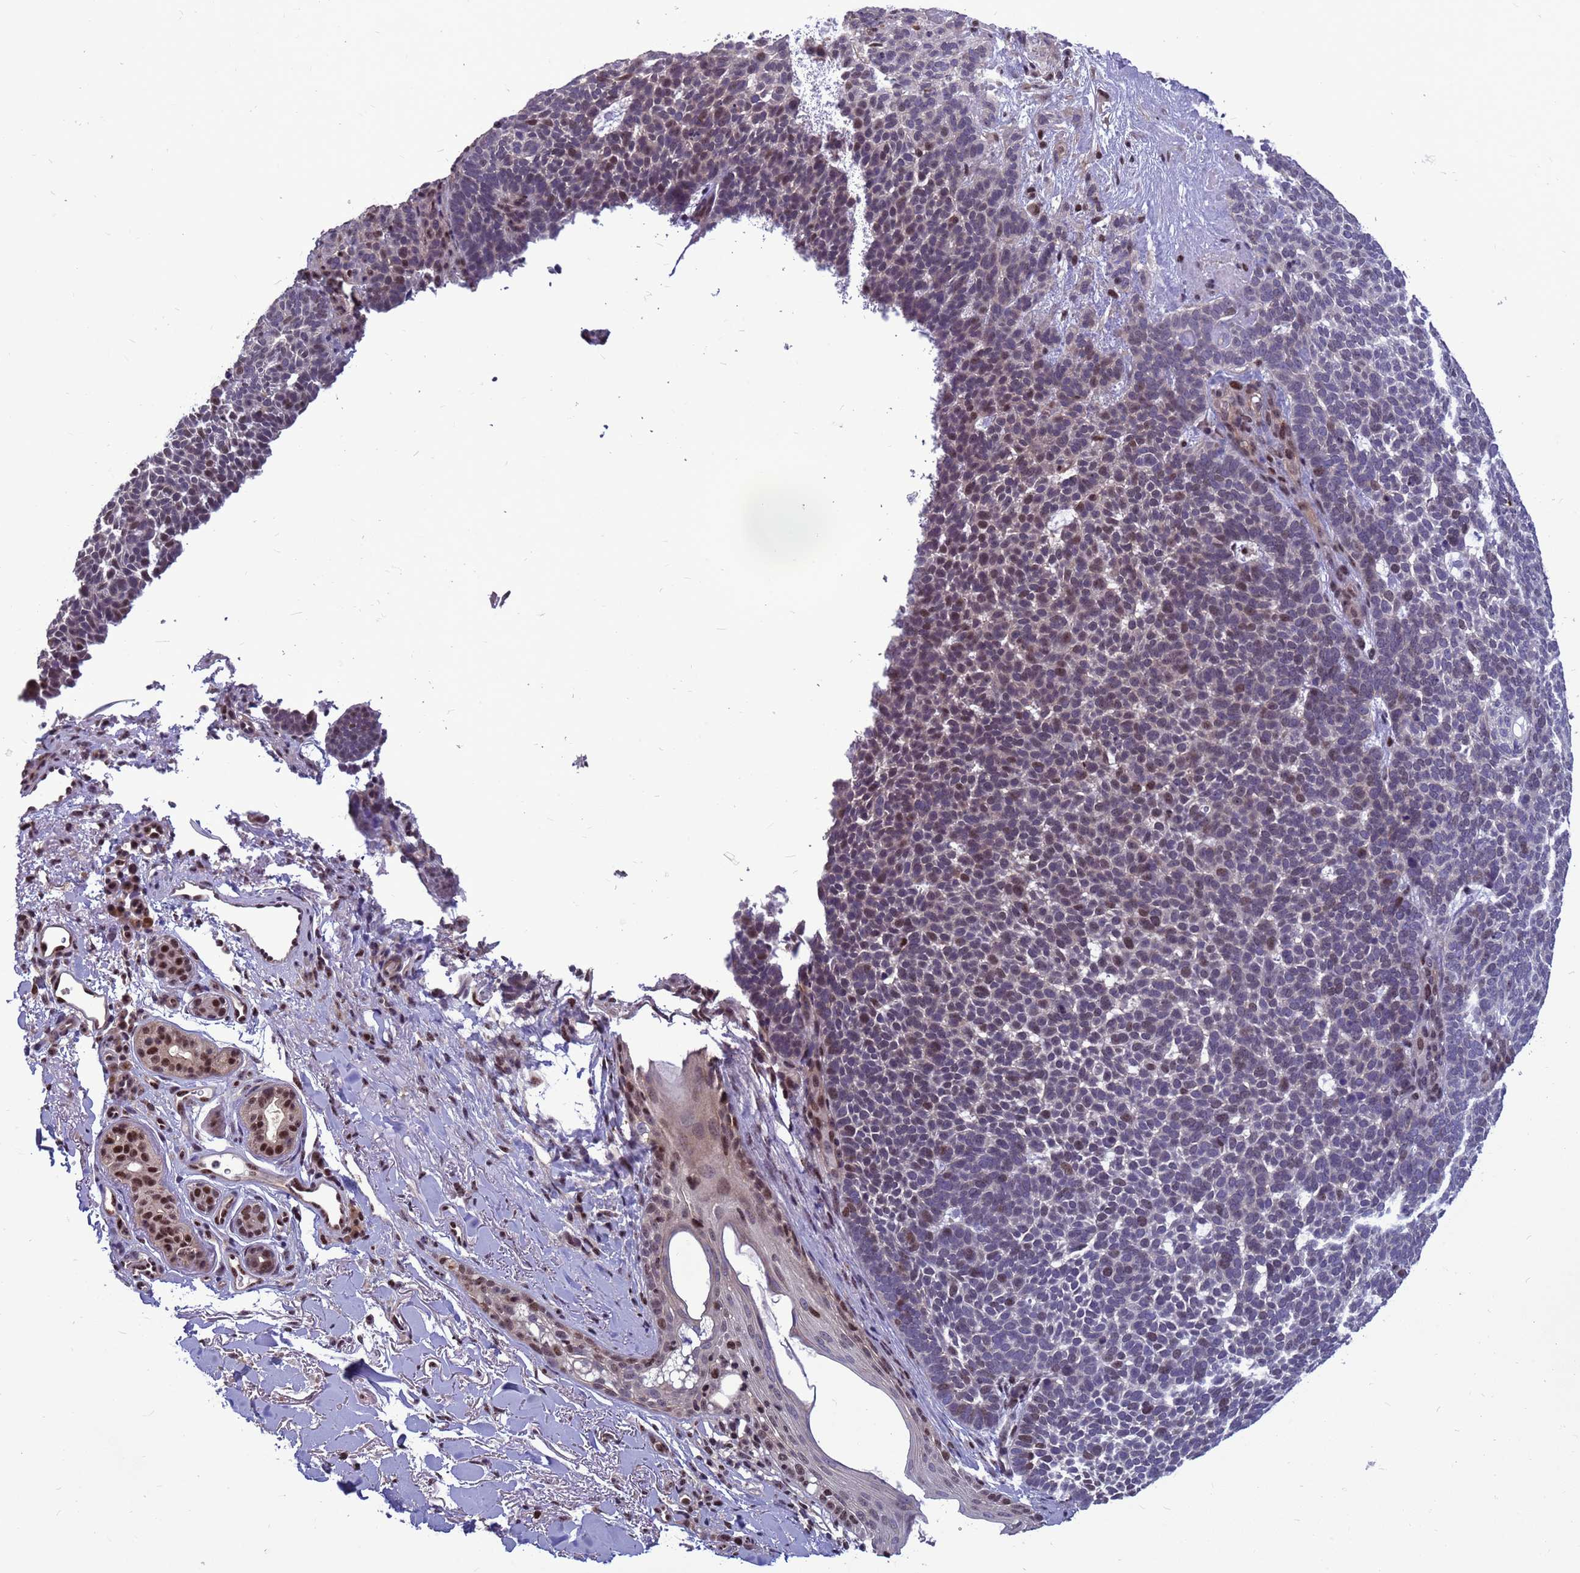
{"staining": {"intensity": "moderate", "quantity": "<25%", "location": "nuclear"}, "tissue": "skin cancer", "cell_type": "Tumor cells", "image_type": "cancer", "snomed": [{"axis": "morphology", "description": "Basal cell carcinoma"}, {"axis": "topography", "description": "Skin"}], "caption": "Immunohistochemical staining of human skin cancer (basal cell carcinoma) demonstrates moderate nuclear protein positivity in about <25% of tumor cells. (DAB IHC with brightfield microscopy, high magnification).", "gene": "NSL1", "patient": {"sex": "female", "age": 77}}